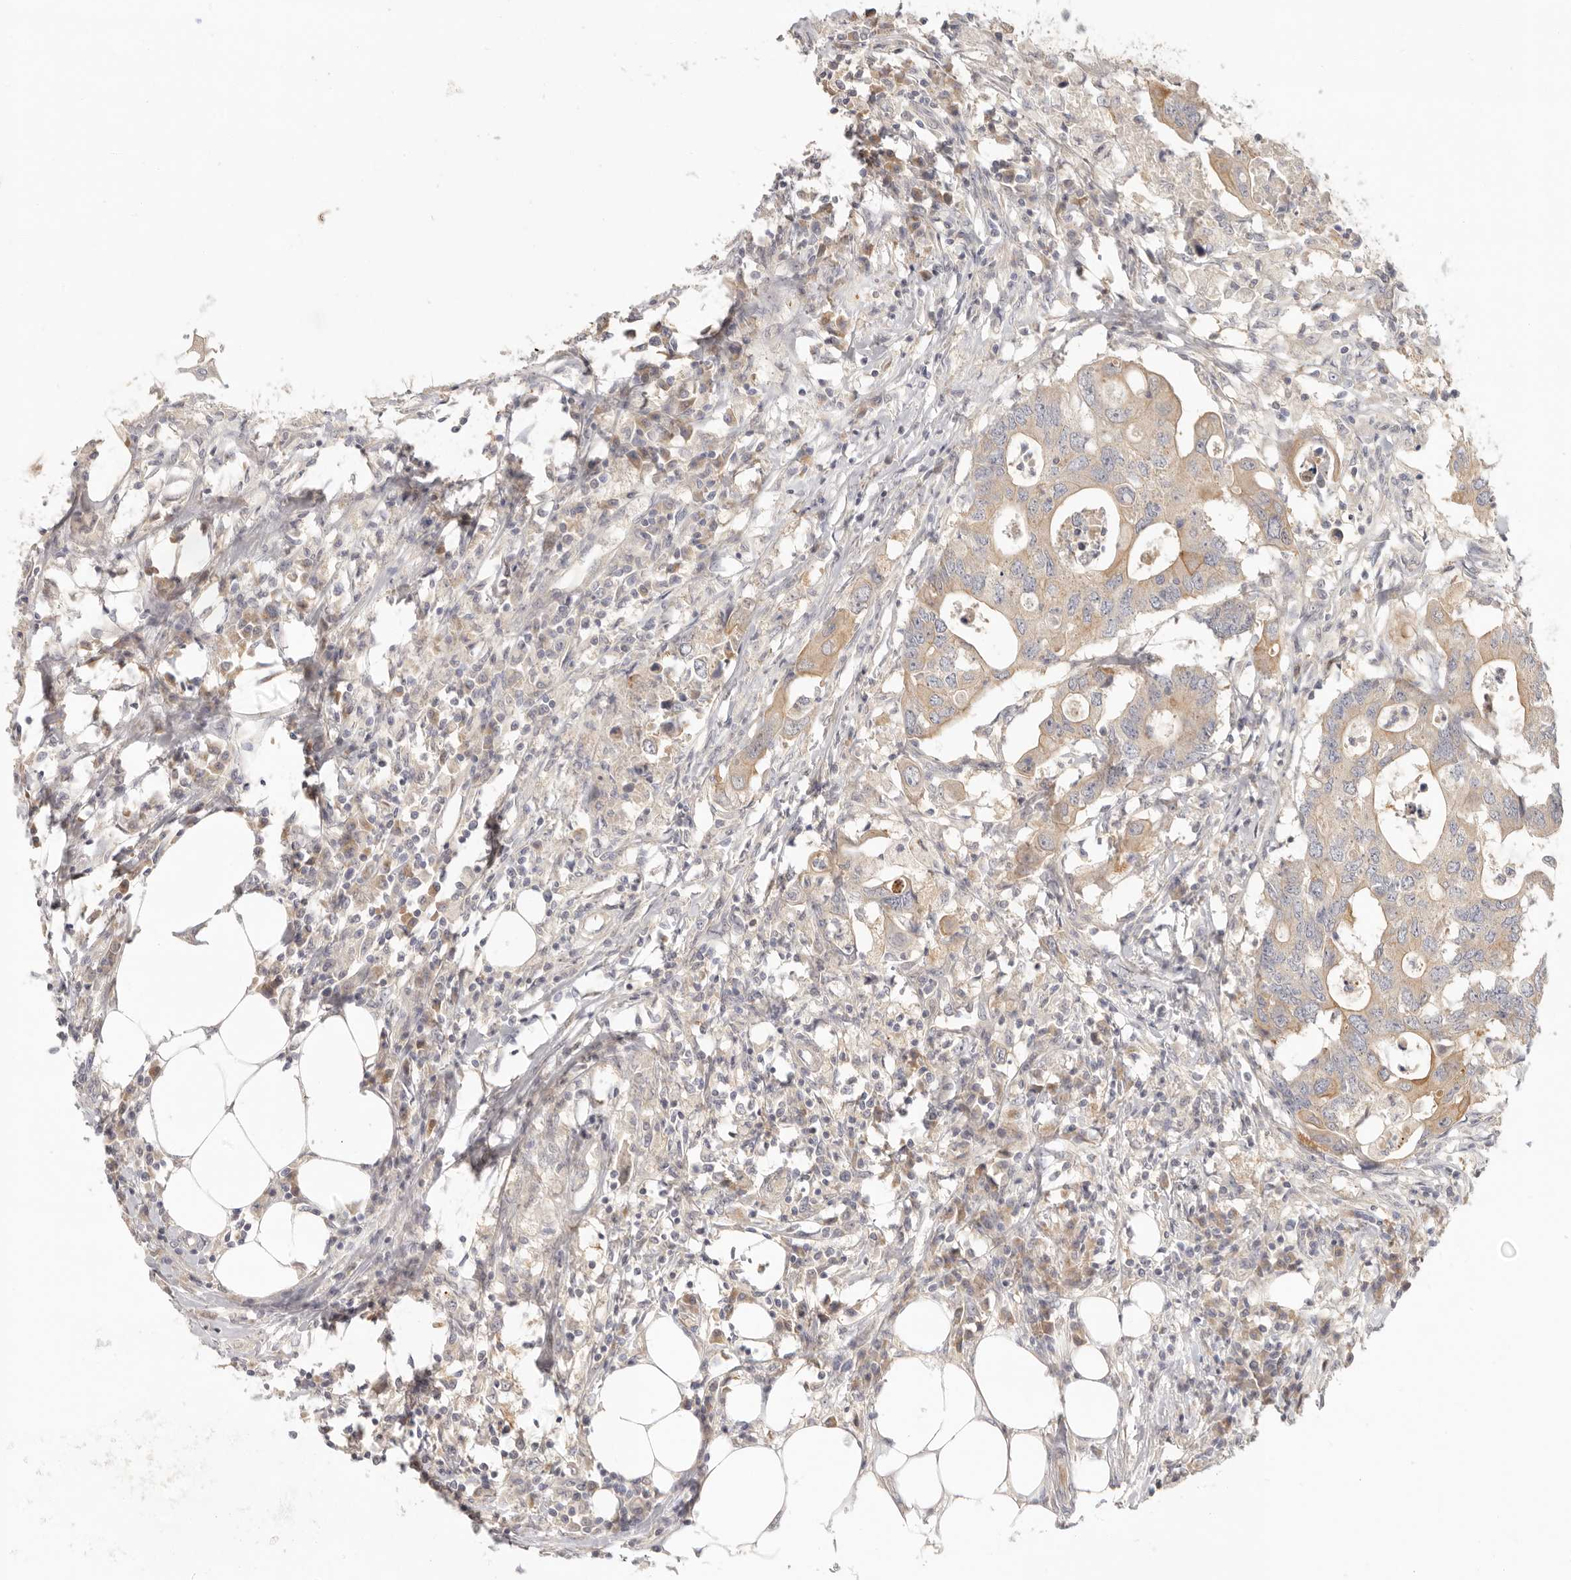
{"staining": {"intensity": "moderate", "quantity": "<25%", "location": "cytoplasmic/membranous"}, "tissue": "colorectal cancer", "cell_type": "Tumor cells", "image_type": "cancer", "snomed": [{"axis": "morphology", "description": "Adenocarcinoma, NOS"}, {"axis": "topography", "description": "Colon"}], "caption": "Protein staining by IHC shows moderate cytoplasmic/membranous staining in approximately <25% of tumor cells in colorectal adenocarcinoma. Using DAB (brown) and hematoxylin (blue) stains, captured at high magnification using brightfield microscopy.", "gene": "AHDC1", "patient": {"sex": "male", "age": 71}}